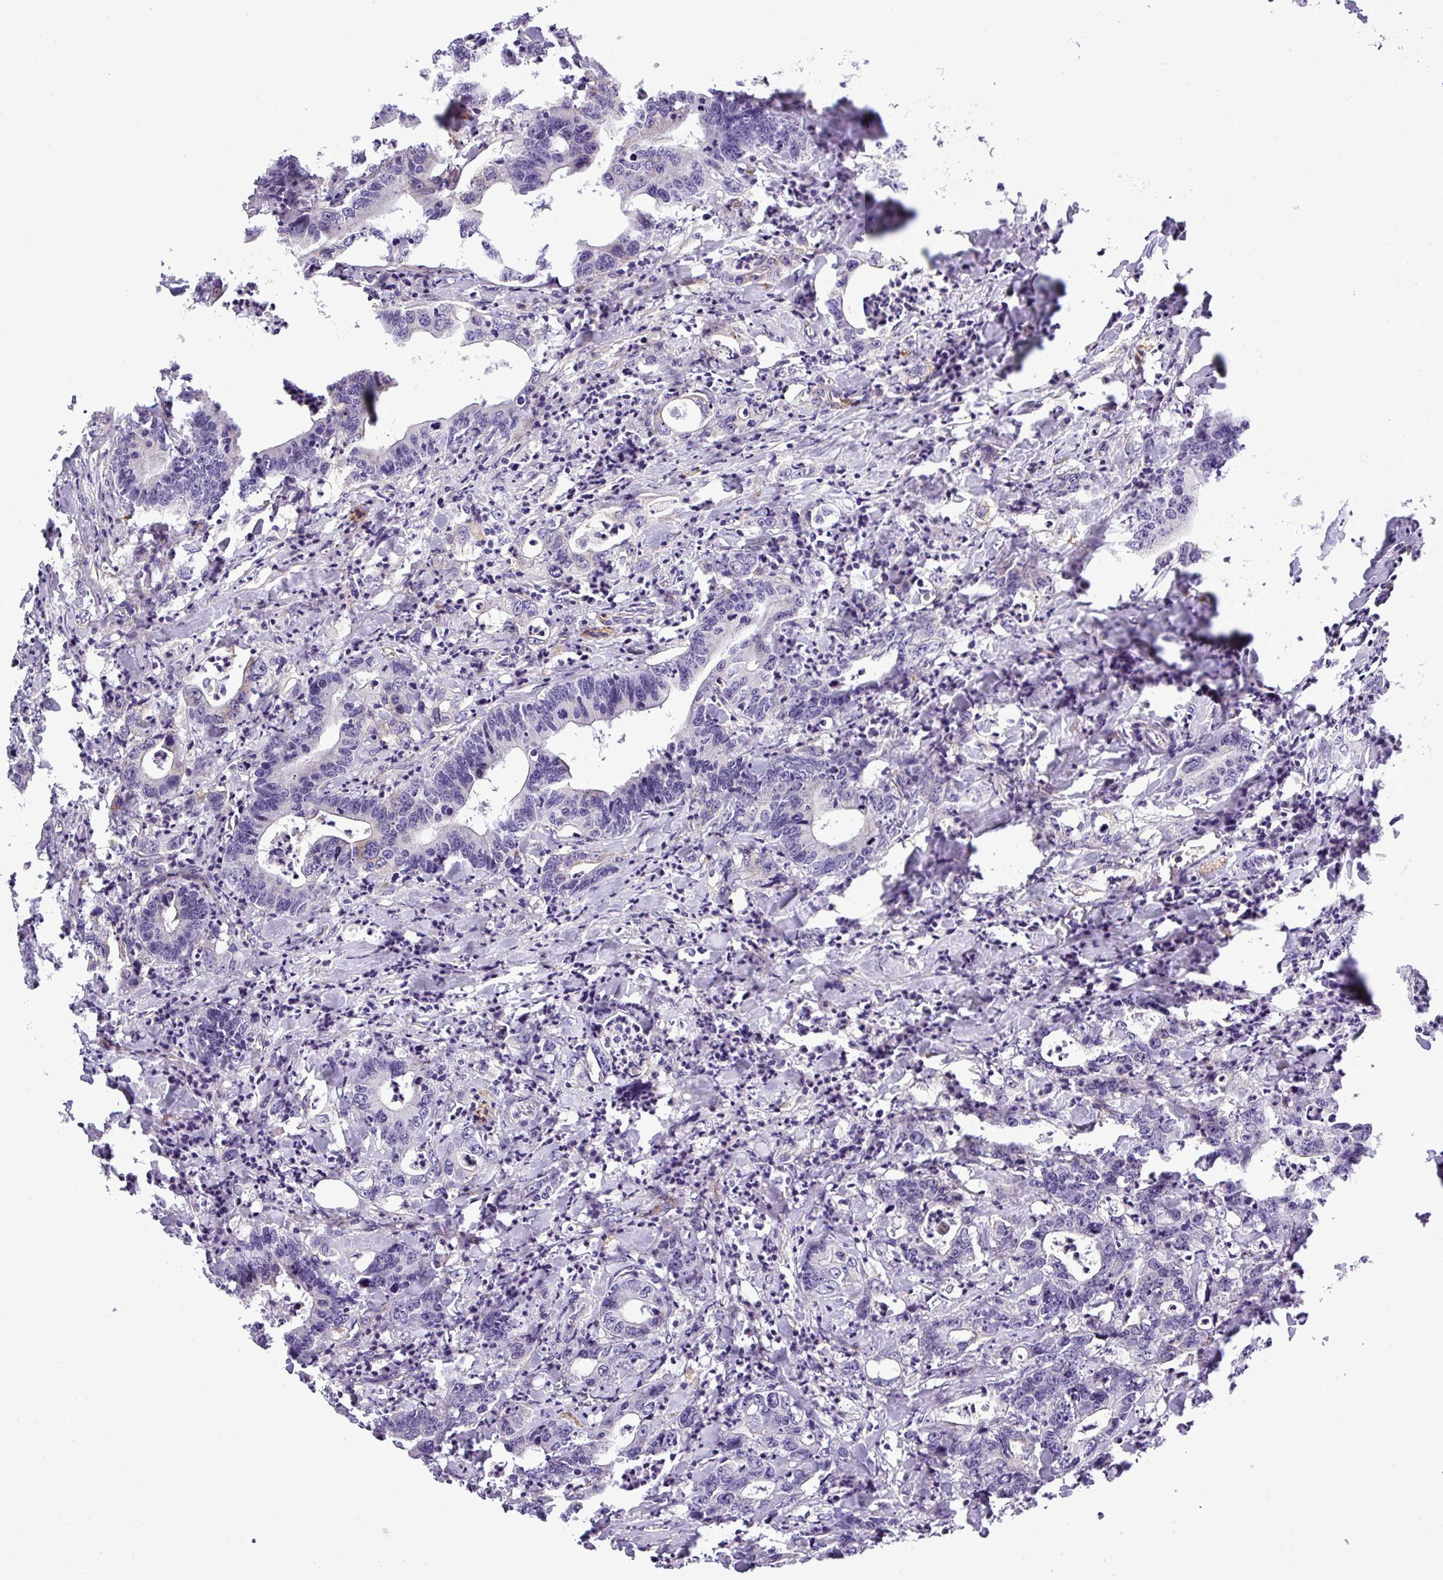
{"staining": {"intensity": "negative", "quantity": "none", "location": "none"}, "tissue": "colorectal cancer", "cell_type": "Tumor cells", "image_type": "cancer", "snomed": [{"axis": "morphology", "description": "Adenocarcinoma, NOS"}, {"axis": "topography", "description": "Colon"}], "caption": "DAB immunohistochemical staining of colorectal cancer (adenocarcinoma) displays no significant positivity in tumor cells. Nuclei are stained in blue.", "gene": "PARD6A", "patient": {"sex": "female", "age": 75}}